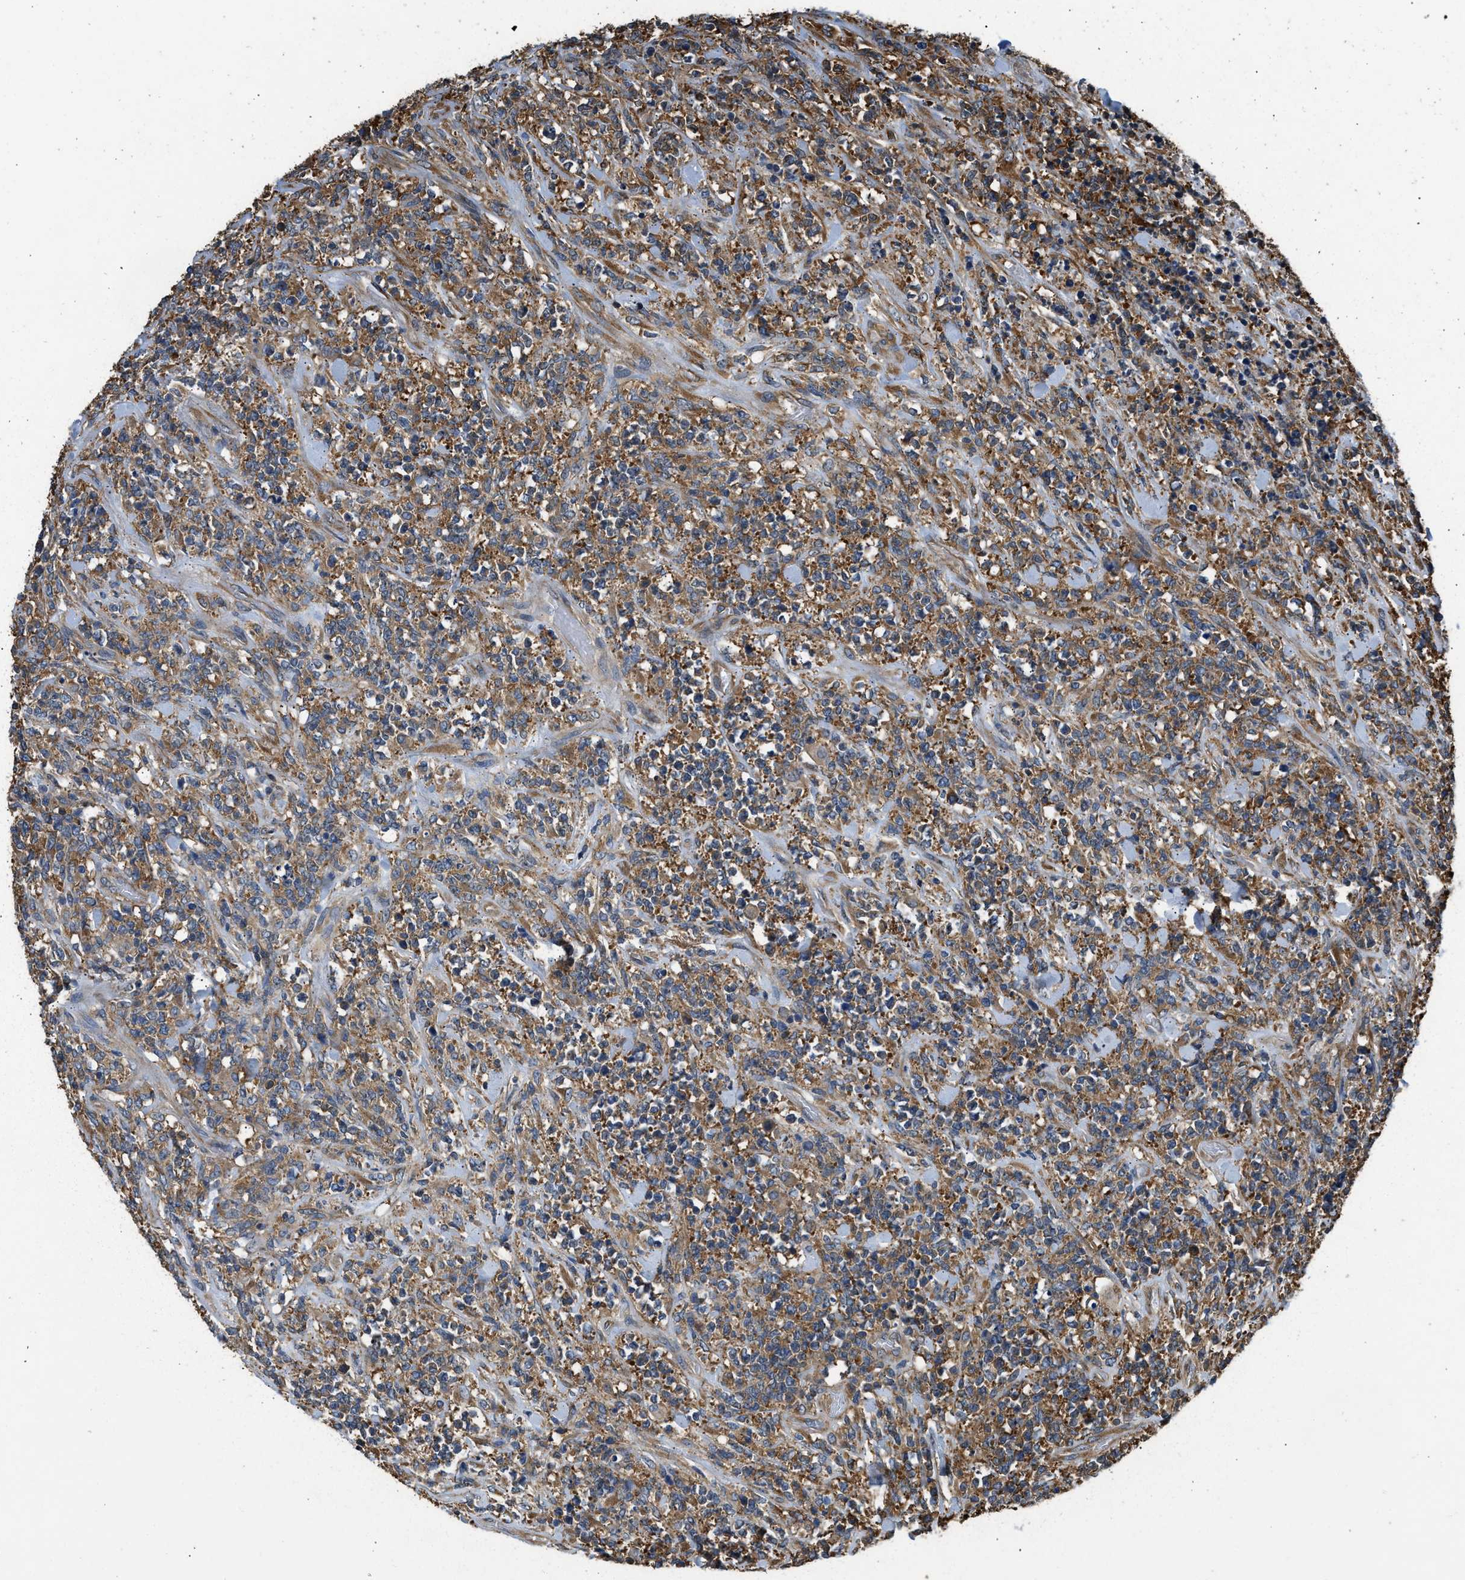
{"staining": {"intensity": "moderate", "quantity": ">75%", "location": "cytoplasmic/membranous"}, "tissue": "lymphoma", "cell_type": "Tumor cells", "image_type": "cancer", "snomed": [{"axis": "morphology", "description": "Malignant lymphoma, non-Hodgkin's type, High grade"}, {"axis": "topography", "description": "Soft tissue"}], "caption": "A medium amount of moderate cytoplasmic/membranous expression is seen in about >75% of tumor cells in lymphoma tissue.", "gene": "SLC36A4", "patient": {"sex": "male", "age": 18}}